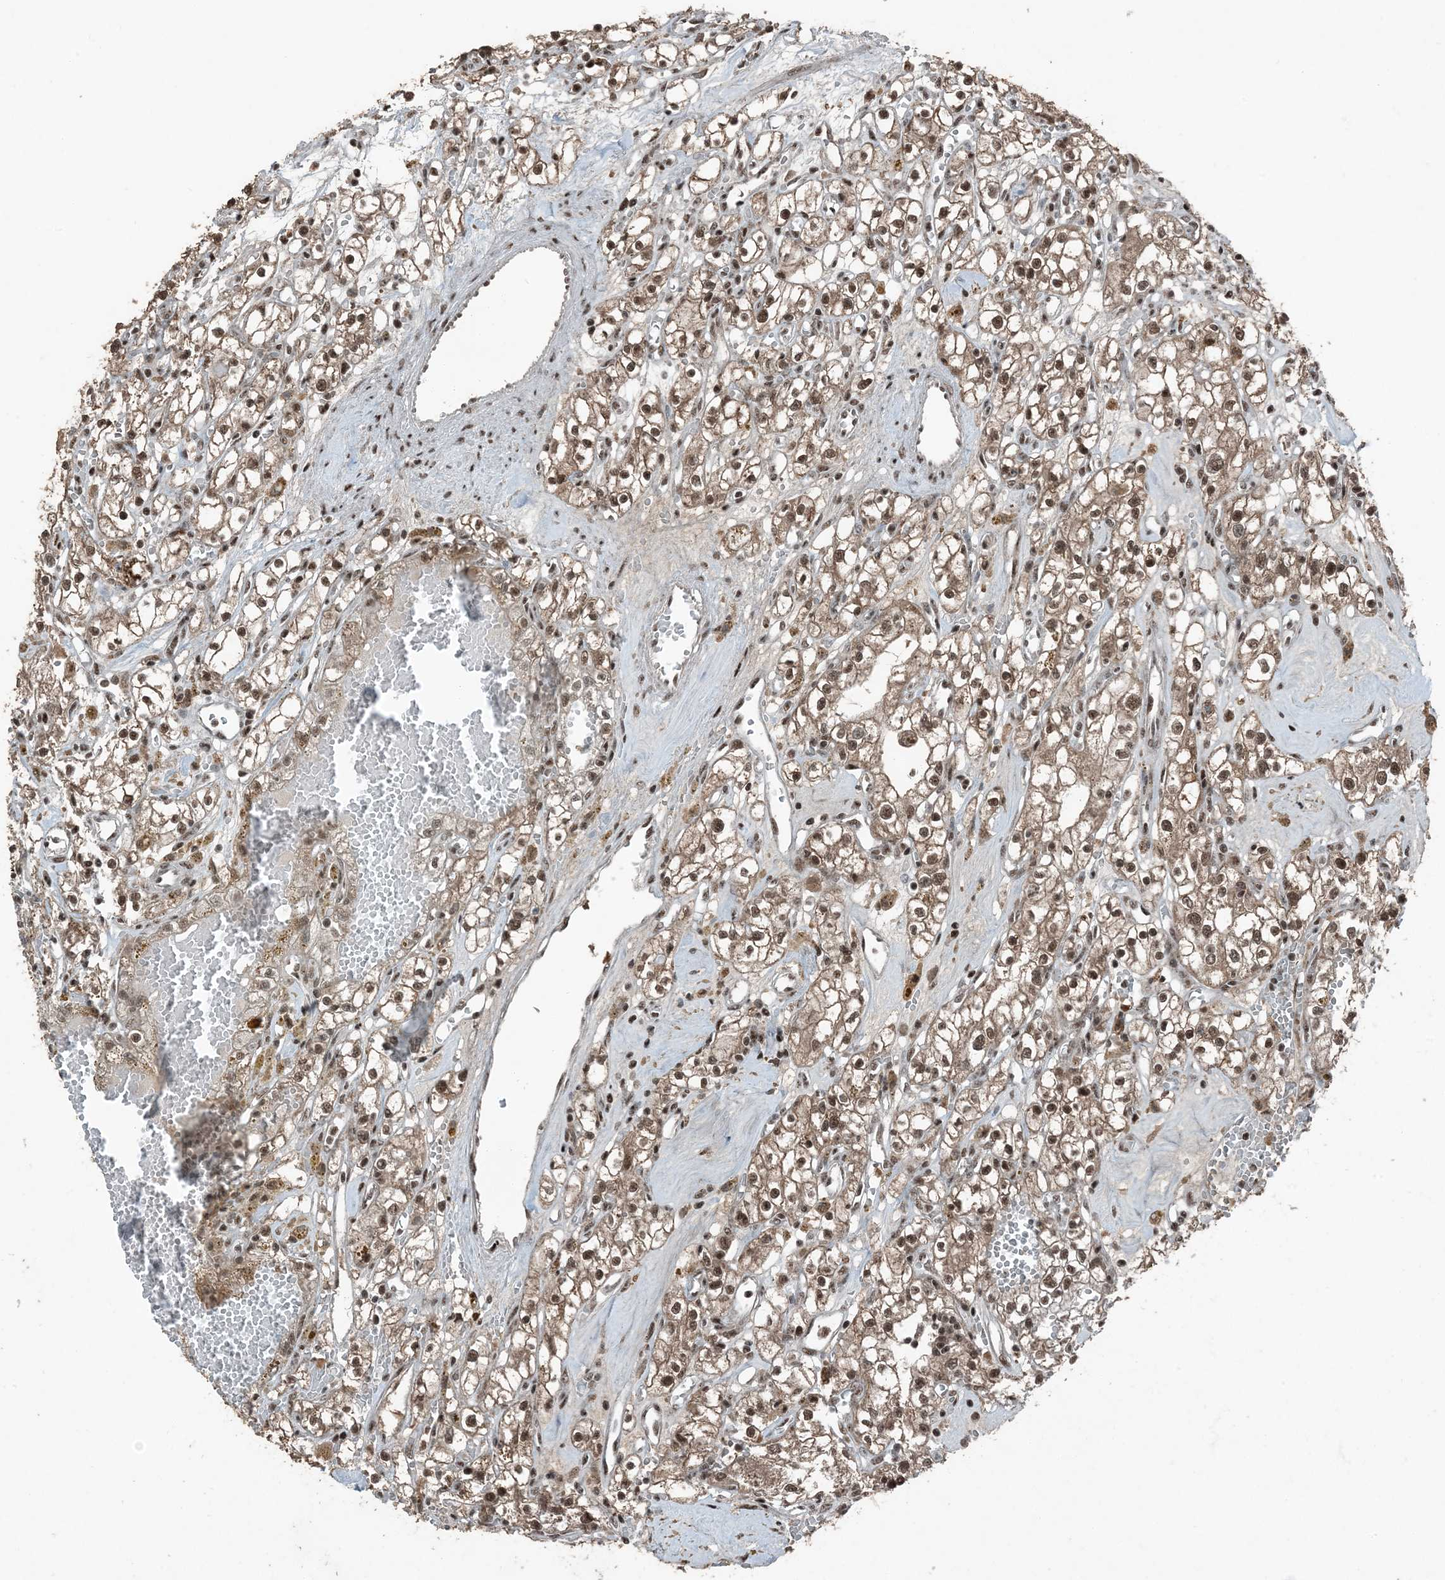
{"staining": {"intensity": "moderate", "quantity": ">75%", "location": "cytoplasmic/membranous,nuclear"}, "tissue": "renal cancer", "cell_type": "Tumor cells", "image_type": "cancer", "snomed": [{"axis": "morphology", "description": "Adenocarcinoma, NOS"}, {"axis": "topography", "description": "Kidney"}], "caption": "Immunohistochemical staining of renal cancer (adenocarcinoma) exhibits medium levels of moderate cytoplasmic/membranous and nuclear expression in about >75% of tumor cells.", "gene": "TADA2B", "patient": {"sex": "male", "age": 56}}